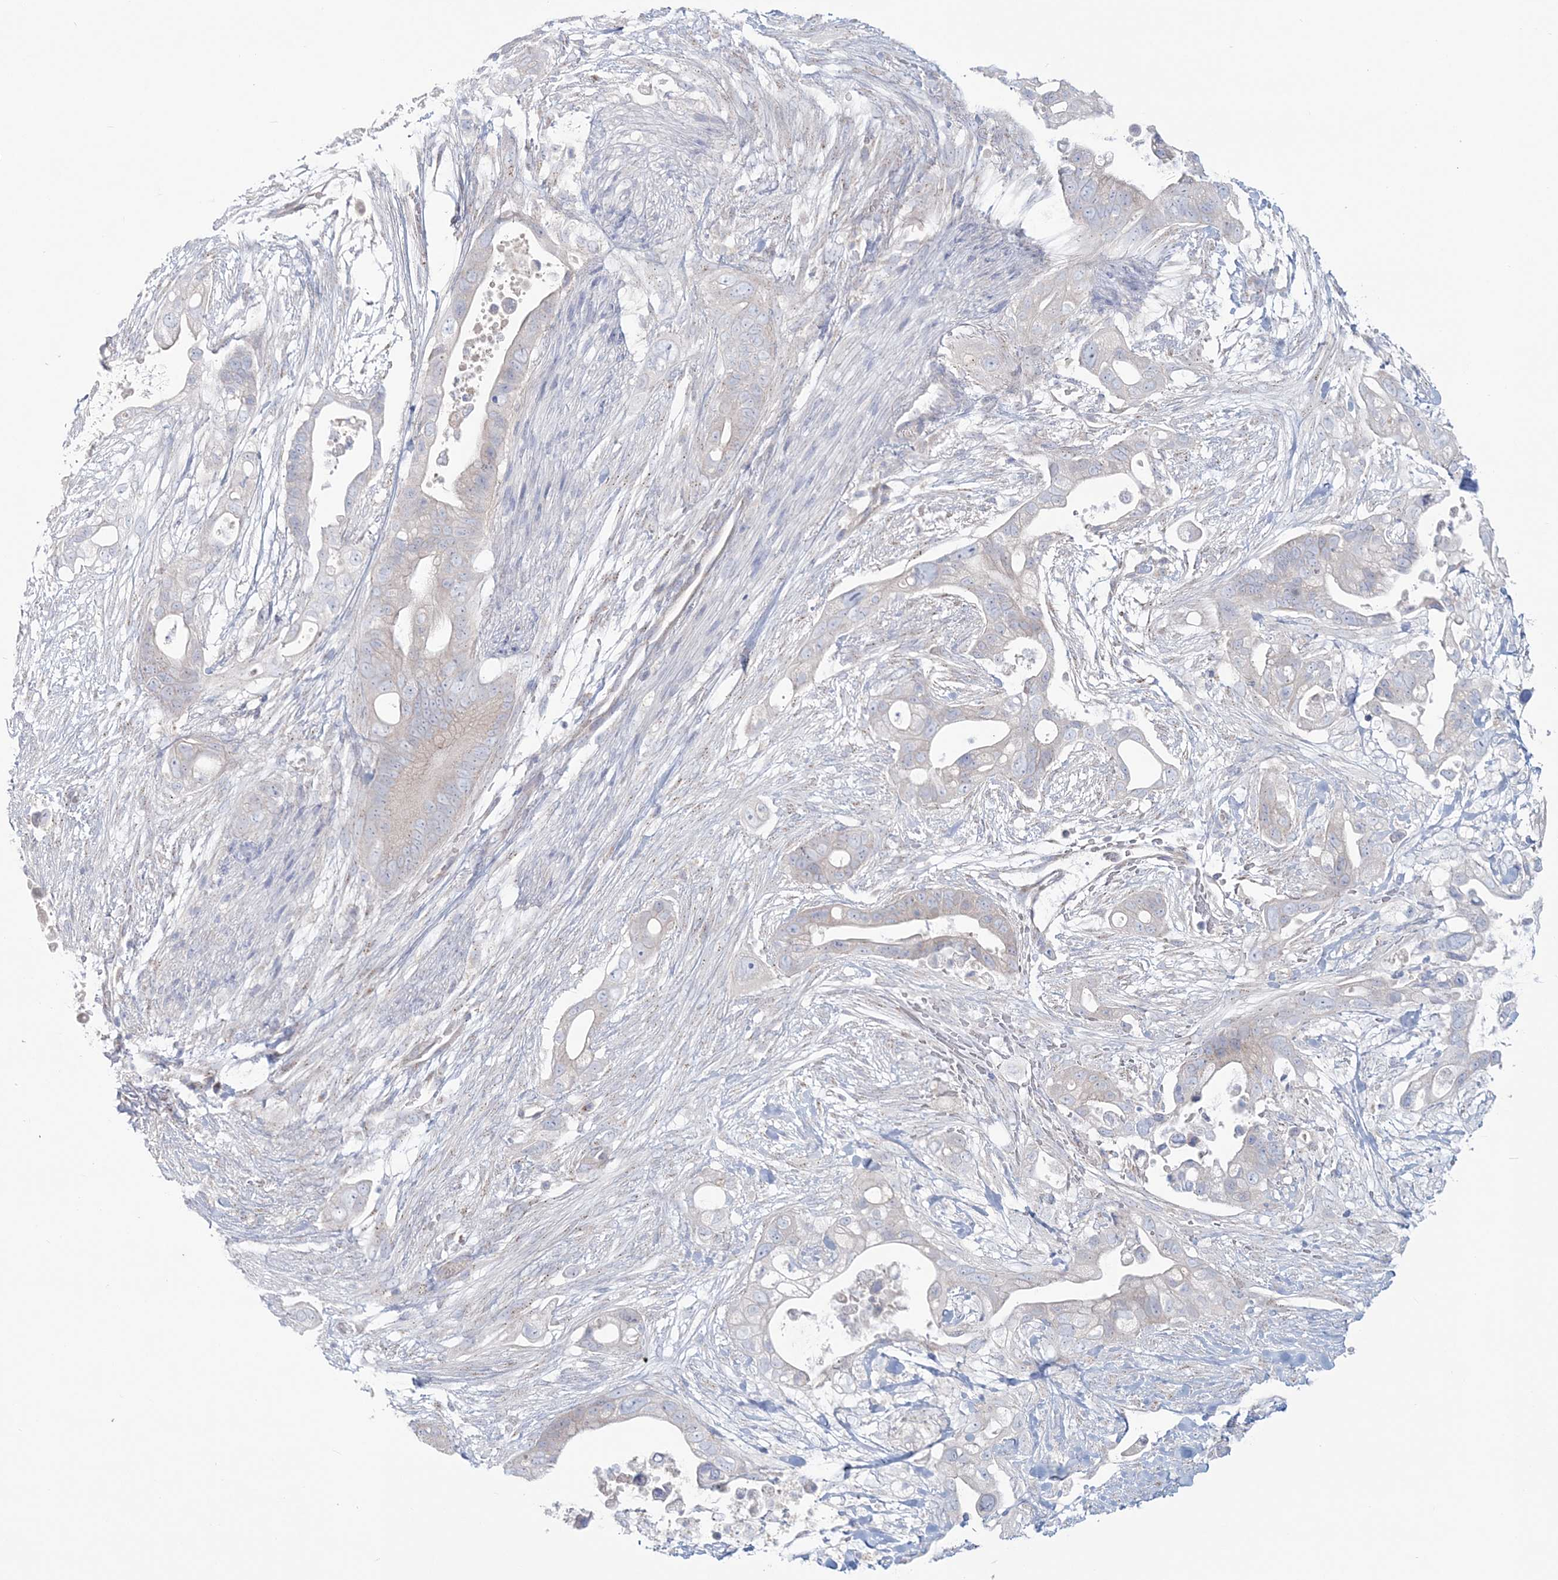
{"staining": {"intensity": "negative", "quantity": "none", "location": "none"}, "tissue": "pancreatic cancer", "cell_type": "Tumor cells", "image_type": "cancer", "snomed": [{"axis": "morphology", "description": "Adenocarcinoma, NOS"}, {"axis": "topography", "description": "Pancreas"}], "caption": "DAB immunohistochemical staining of human adenocarcinoma (pancreatic) exhibits no significant positivity in tumor cells.", "gene": "ADGB", "patient": {"sex": "male", "age": 53}}